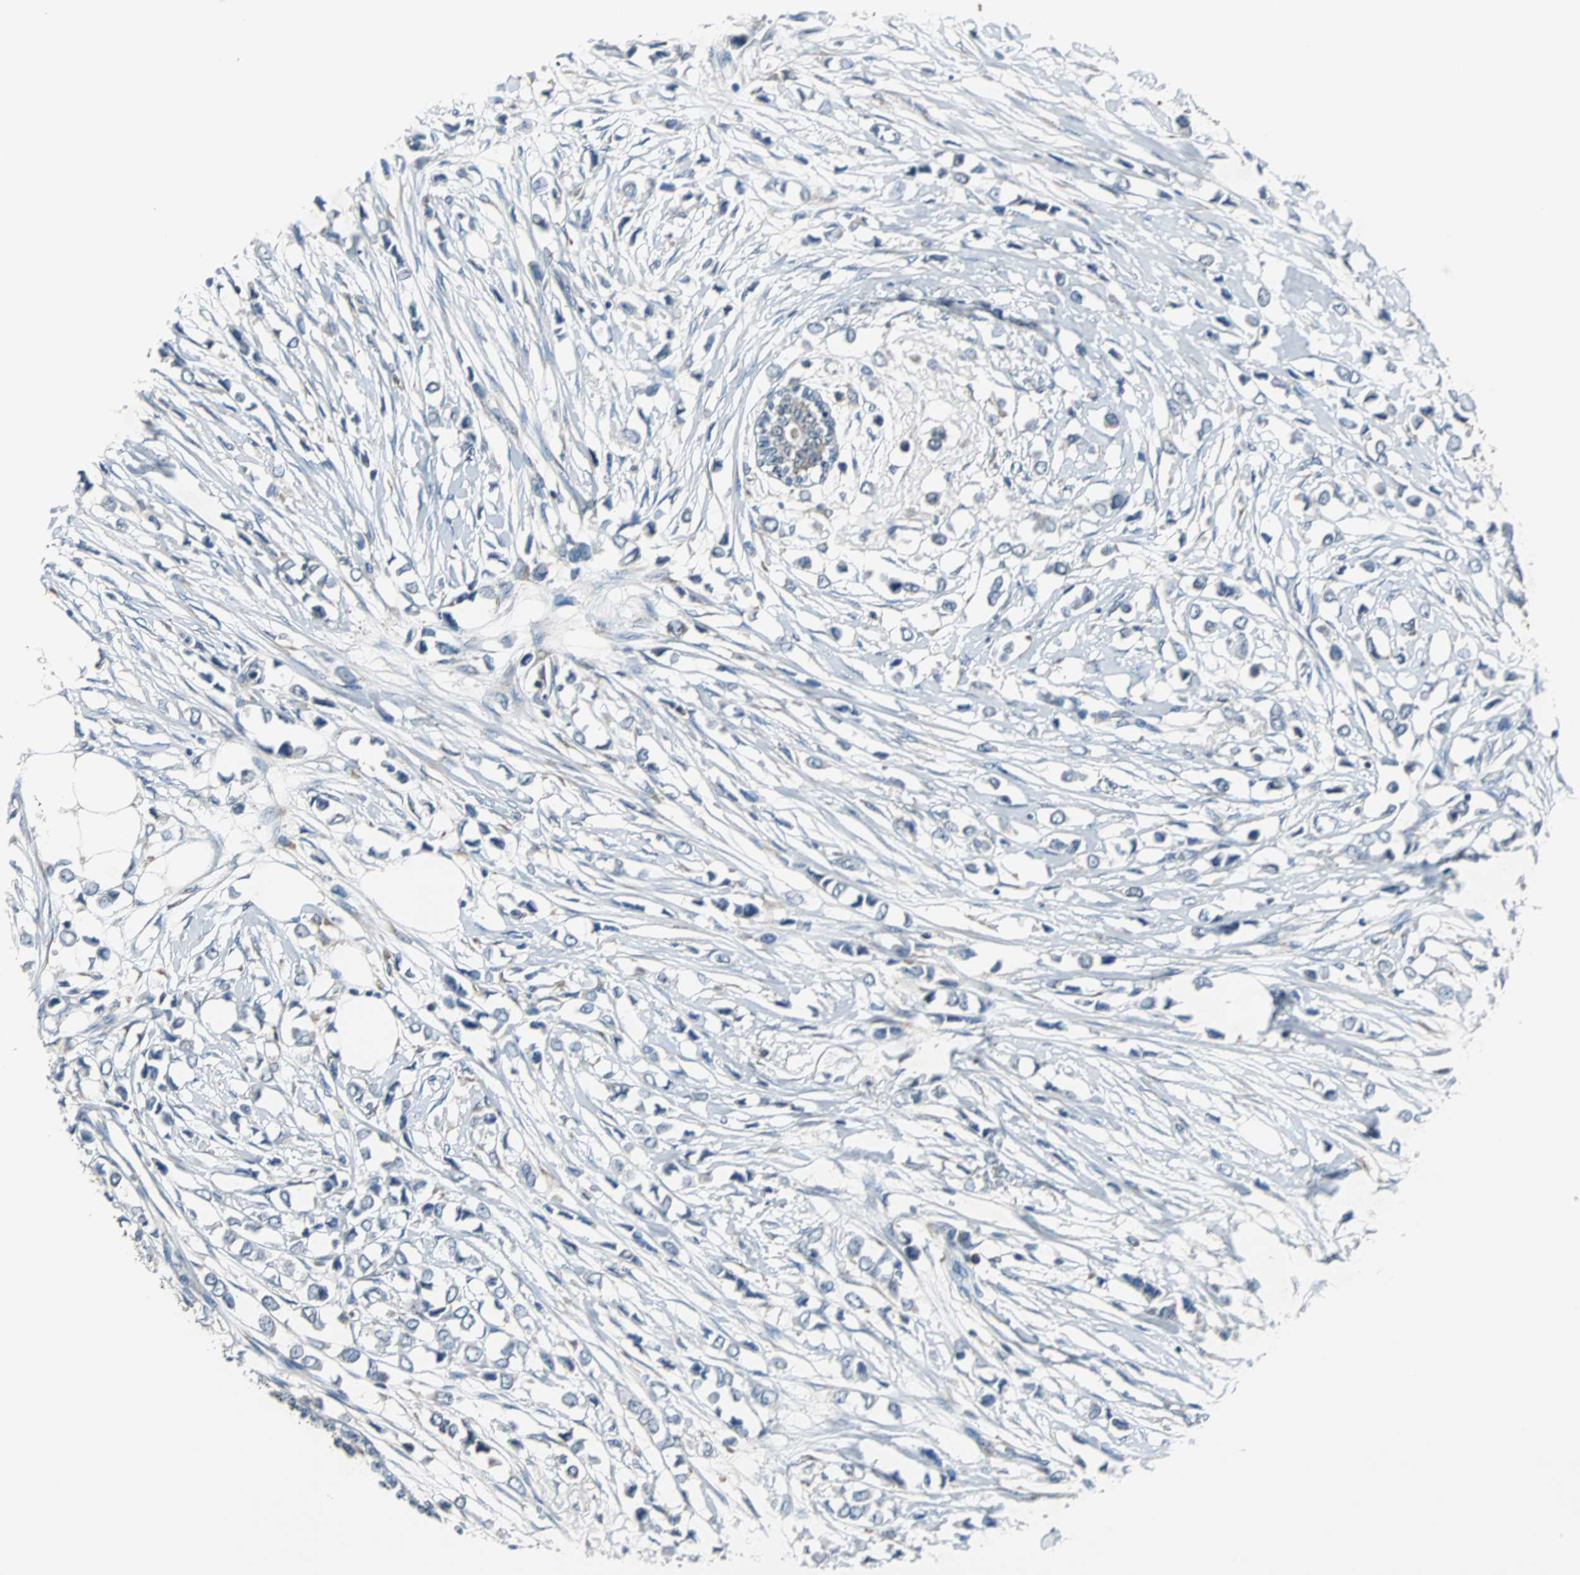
{"staining": {"intensity": "negative", "quantity": "none", "location": "none"}, "tissue": "breast cancer", "cell_type": "Tumor cells", "image_type": "cancer", "snomed": [{"axis": "morphology", "description": "Lobular carcinoma"}, {"axis": "topography", "description": "Breast"}], "caption": "Protein analysis of breast cancer shows no significant expression in tumor cells.", "gene": "SOS1", "patient": {"sex": "female", "age": 51}}